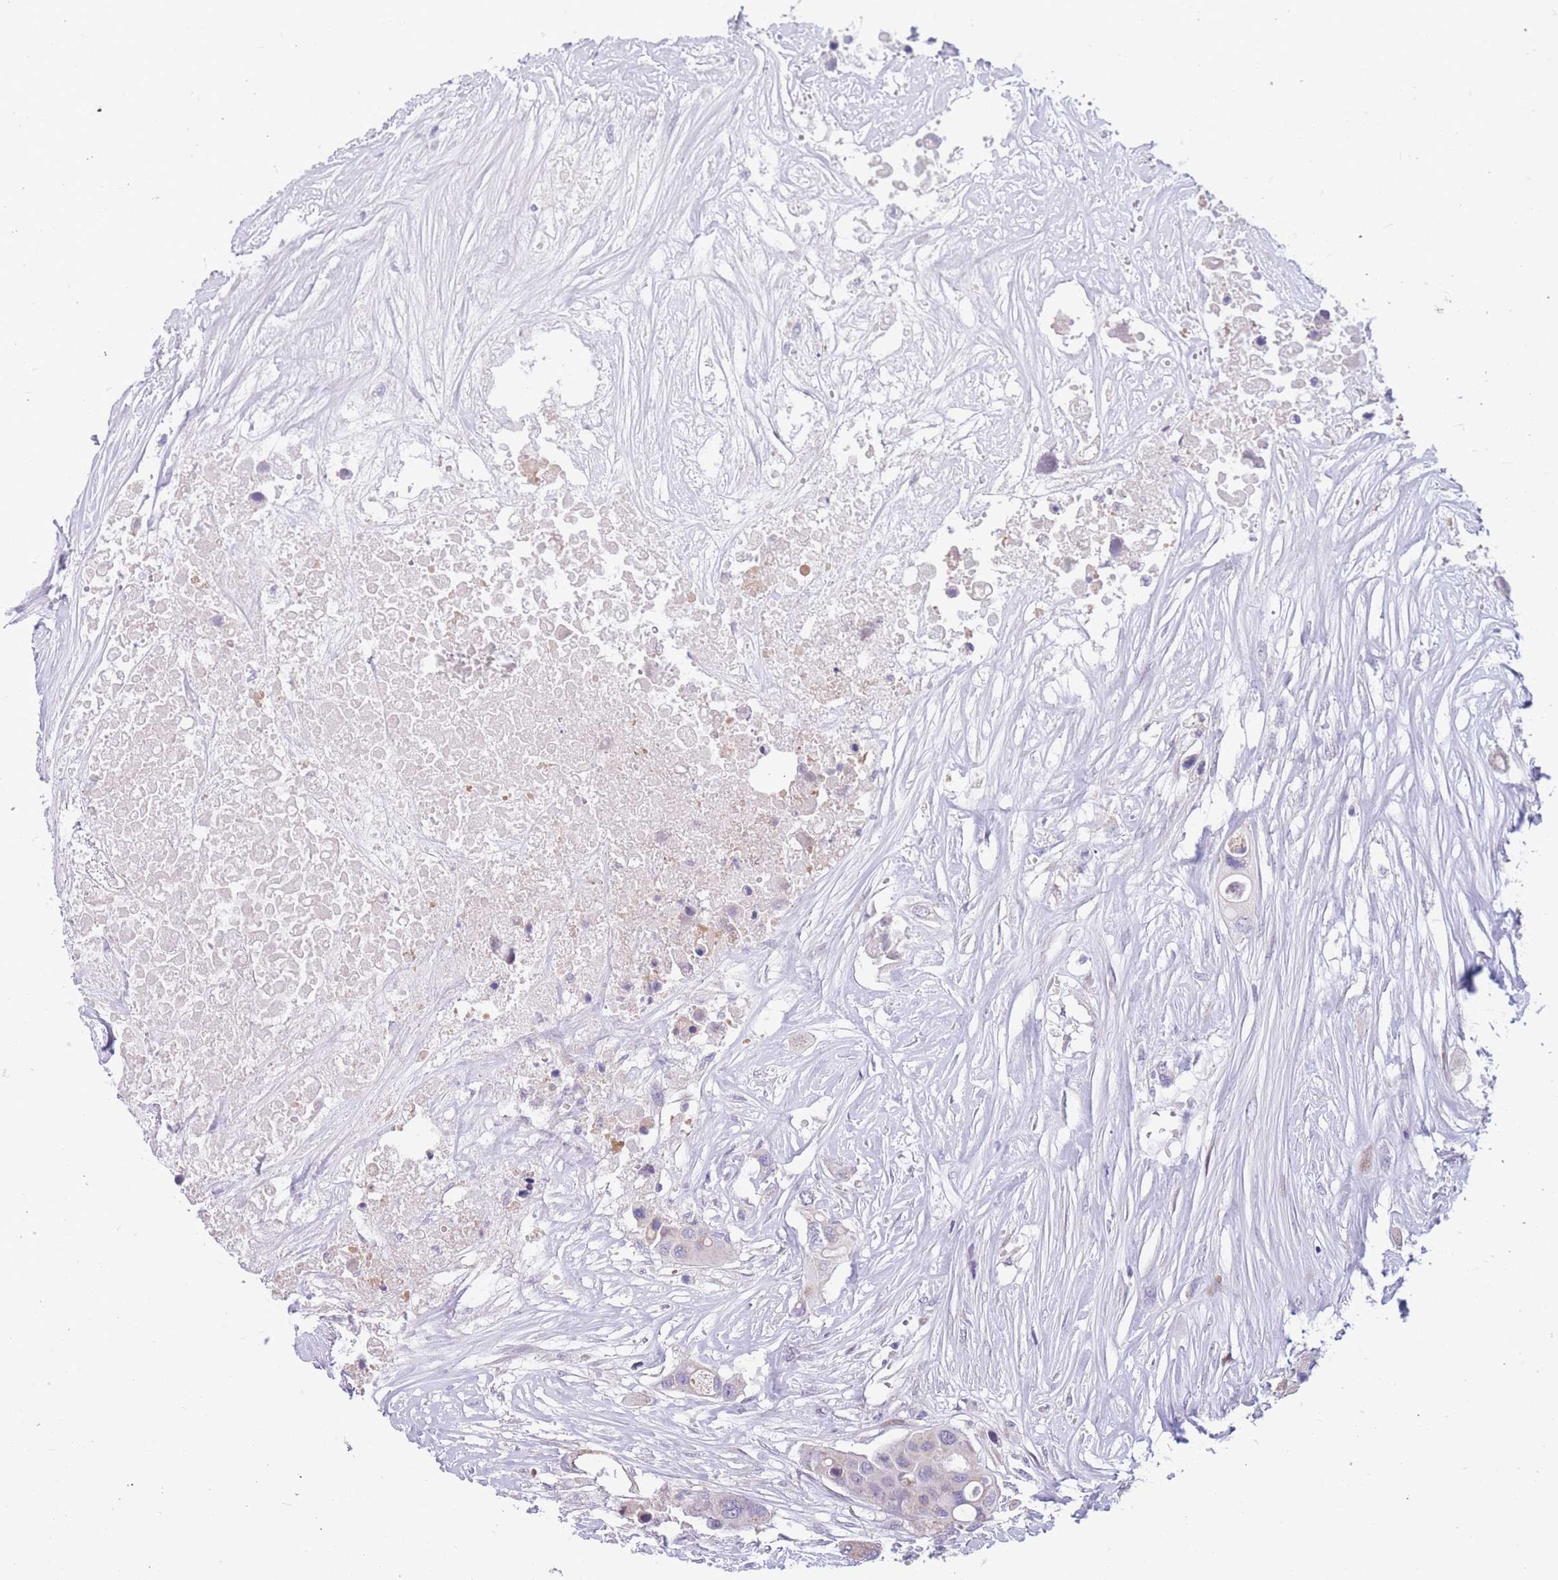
{"staining": {"intensity": "negative", "quantity": "none", "location": "none"}, "tissue": "colorectal cancer", "cell_type": "Tumor cells", "image_type": "cancer", "snomed": [{"axis": "morphology", "description": "Adenocarcinoma, NOS"}, {"axis": "topography", "description": "Colon"}], "caption": "Immunohistochemical staining of human colorectal cancer shows no significant staining in tumor cells. (DAB immunohistochemistry visualized using brightfield microscopy, high magnification).", "gene": "SHCBP1", "patient": {"sex": "male", "age": 77}}